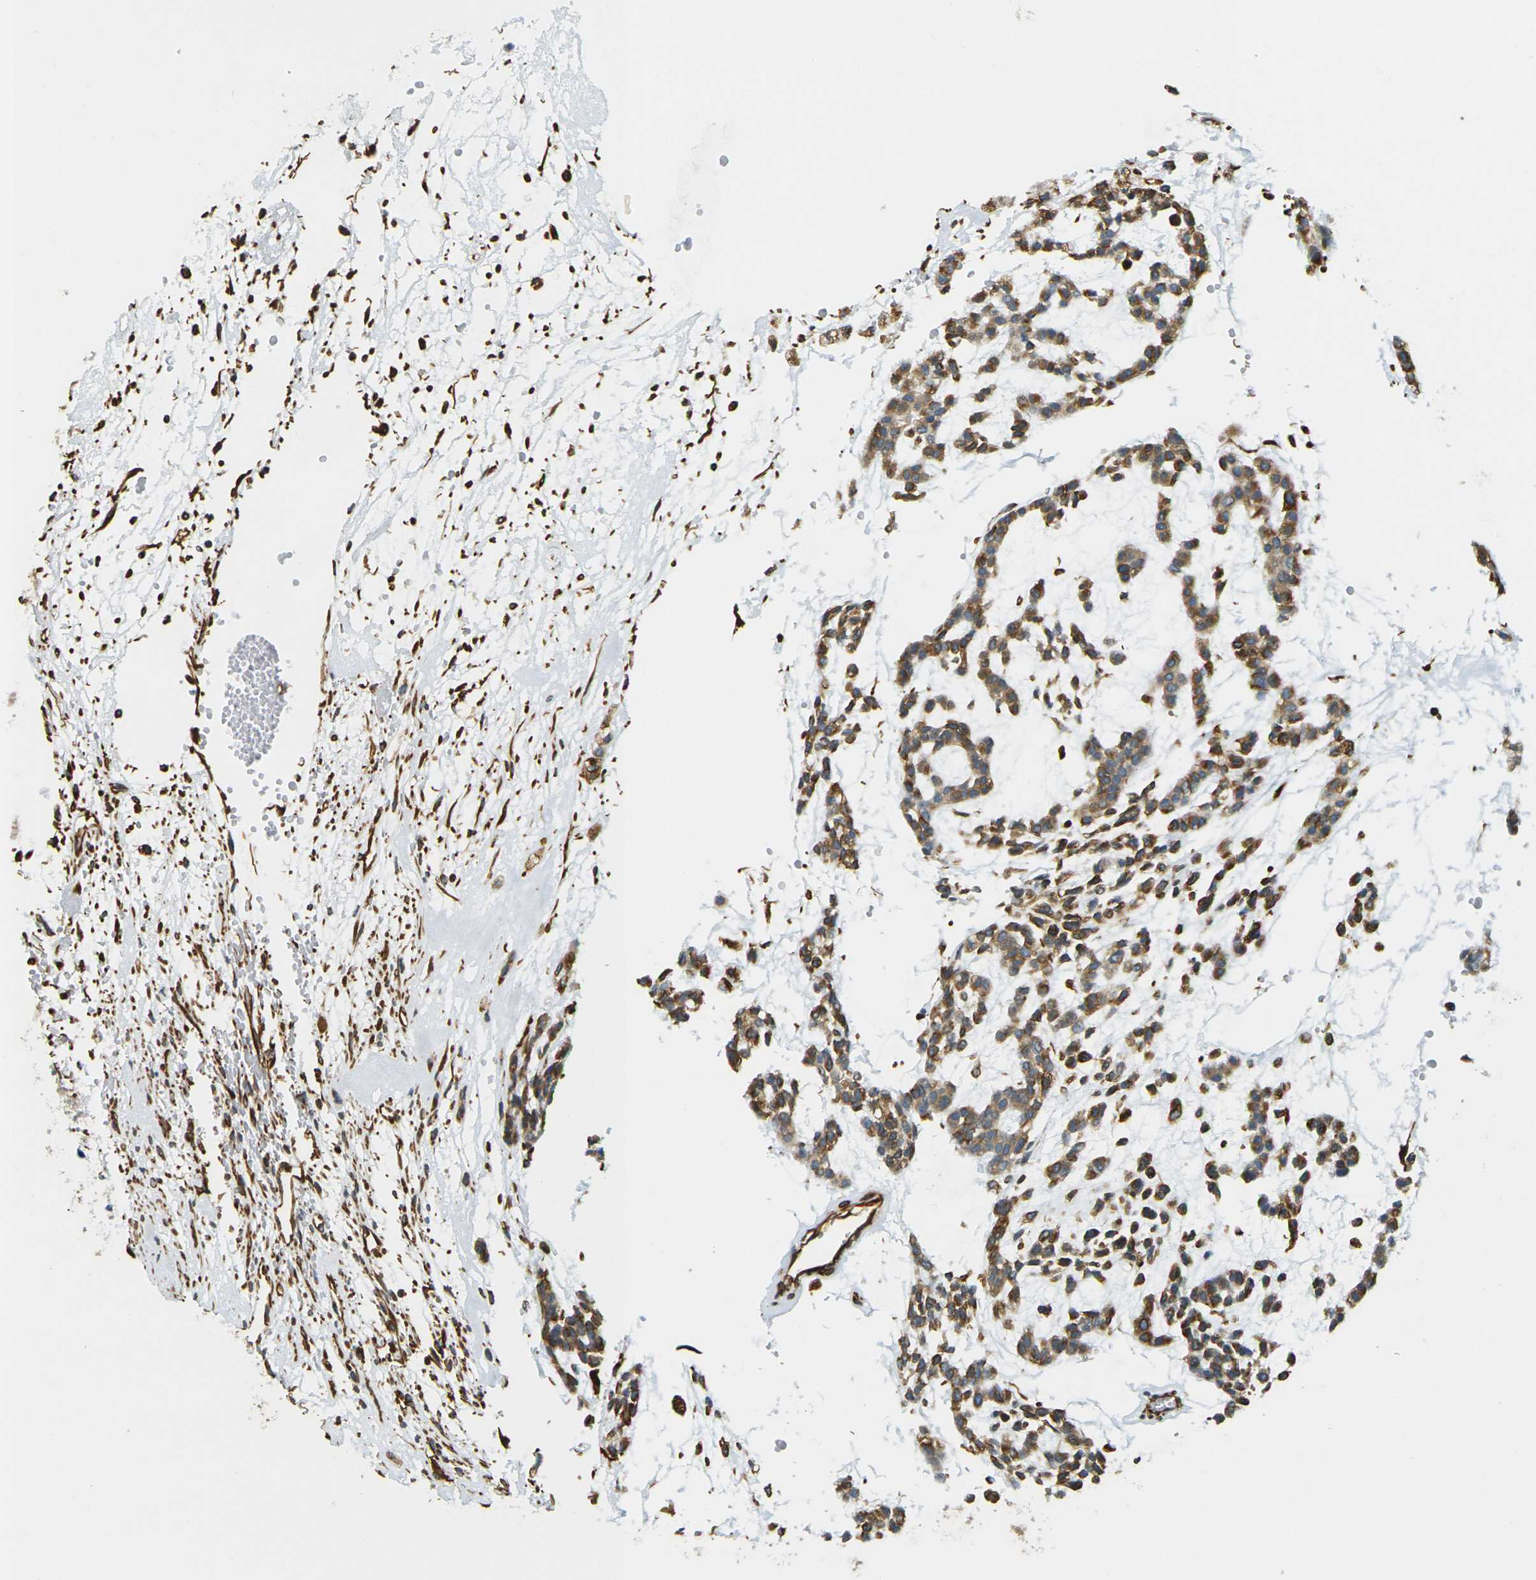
{"staining": {"intensity": "moderate", "quantity": ">75%", "location": "cytoplasmic/membranous"}, "tissue": "head and neck cancer", "cell_type": "Tumor cells", "image_type": "cancer", "snomed": [{"axis": "morphology", "description": "Adenocarcinoma, NOS"}, {"axis": "morphology", "description": "Adenoma, NOS"}, {"axis": "topography", "description": "Head-Neck"}], "caption": "A brown stain shows moderate cytoplasmic/membranous positivity of a protein in human adenoma (head and neck) tumor cells. Nuclei are stained in blue.", "gene": "CYTH3", "patient": {"sex": "female", "age": 55}}